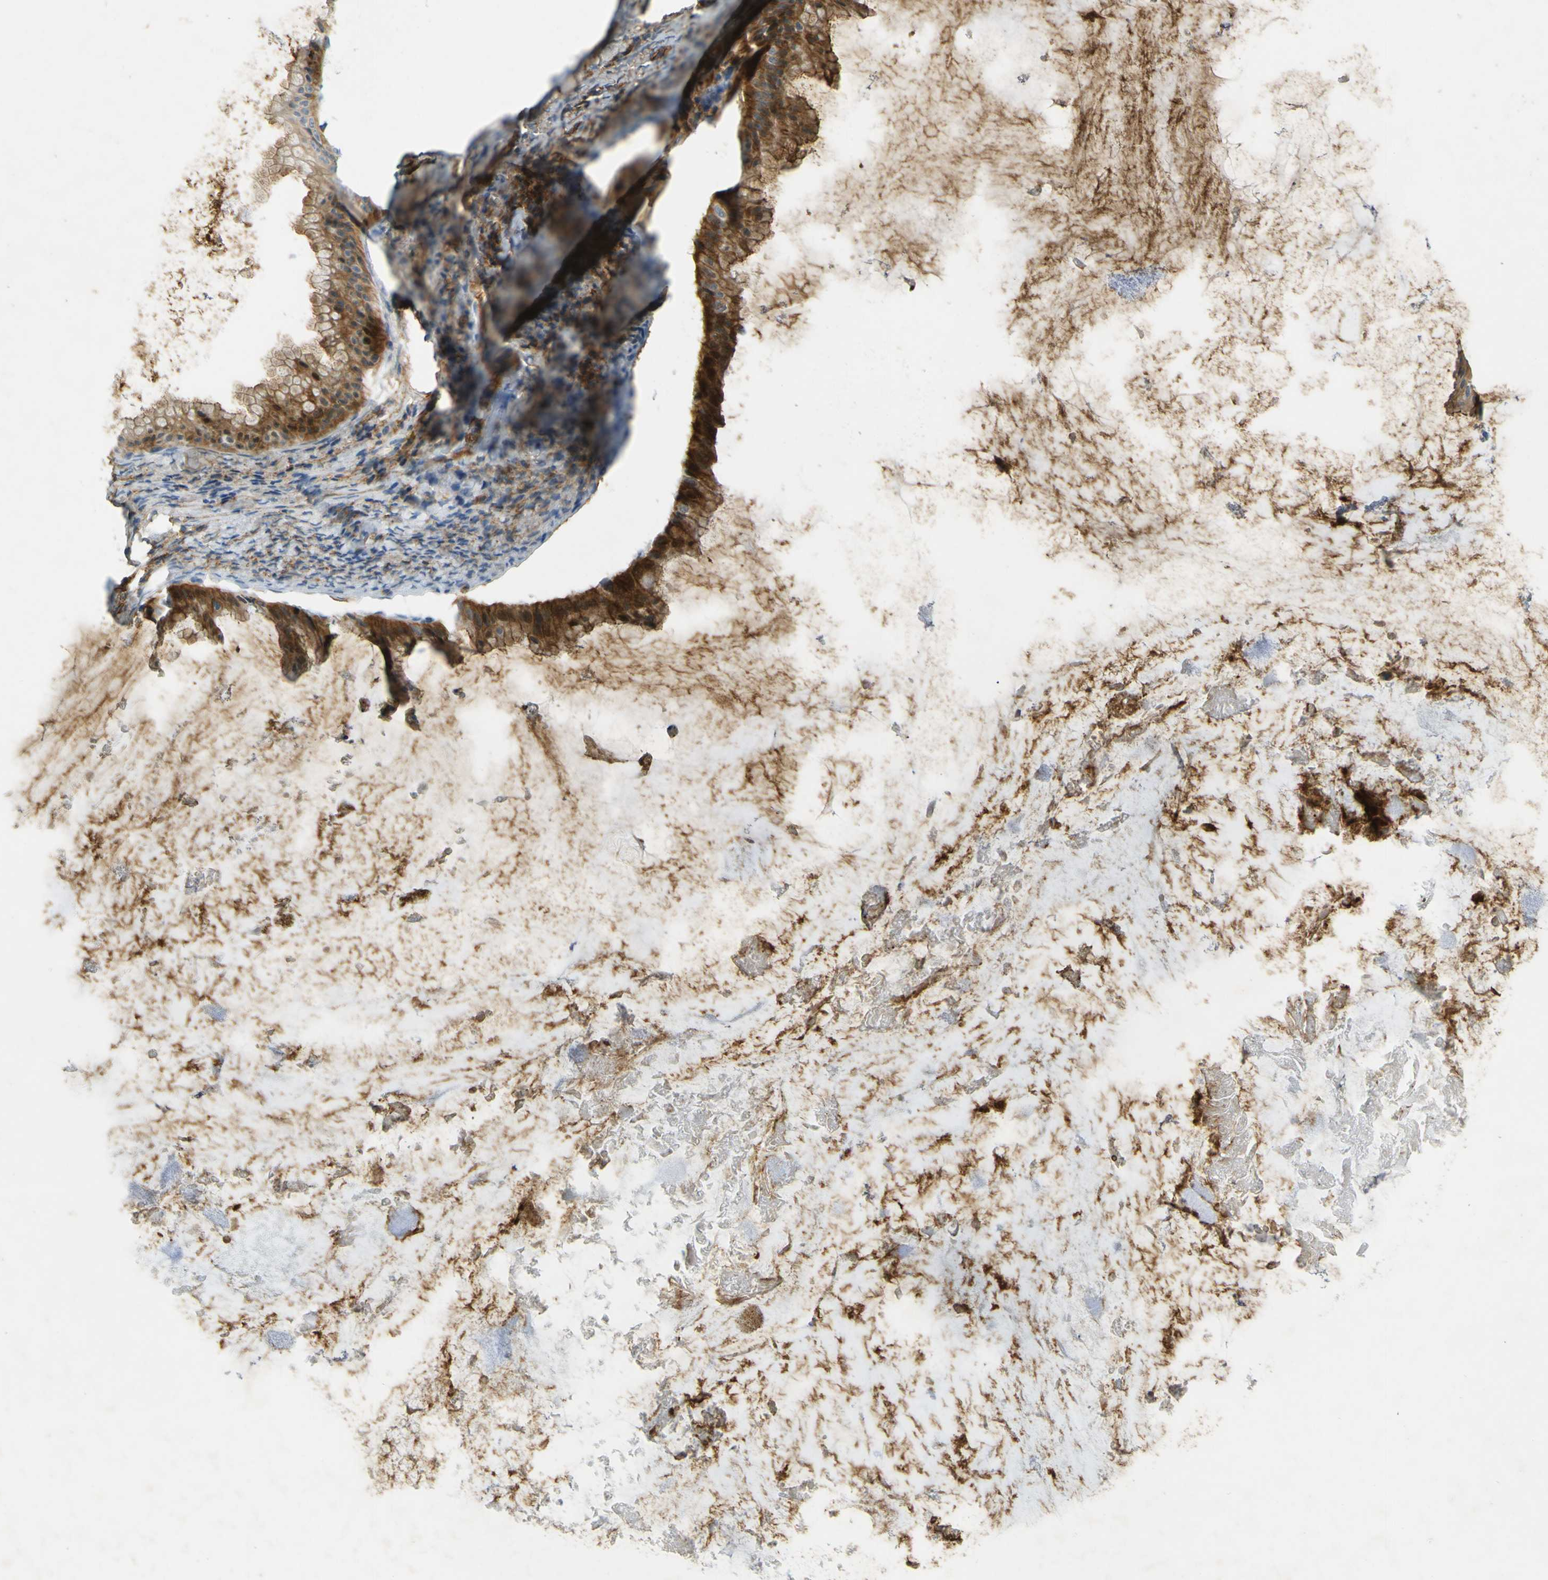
{"staining": {"intensity": "strong", "quantity": ">75%", "location": "cytoplasmic/membranous"}, "tissue": "ovarian cancer", "cell_type": "Tumor cells", "image_type": "cancer", "snomed": [{"axis": "morphology", "description": "Cystadenocarcinoma, mucinous, NOS"}, {"axis": "topography", "description": "Ovary"}], "caption": "Mucinous cystadenocarcinoma (ovarian) stained for a protein (brown) demonstrates strong cytoplasmic/membranous positive positivity in approximately >75% of tumor cells.", "gene": "PLXDC1", "patient": {"sex": "female", "age": 61}}